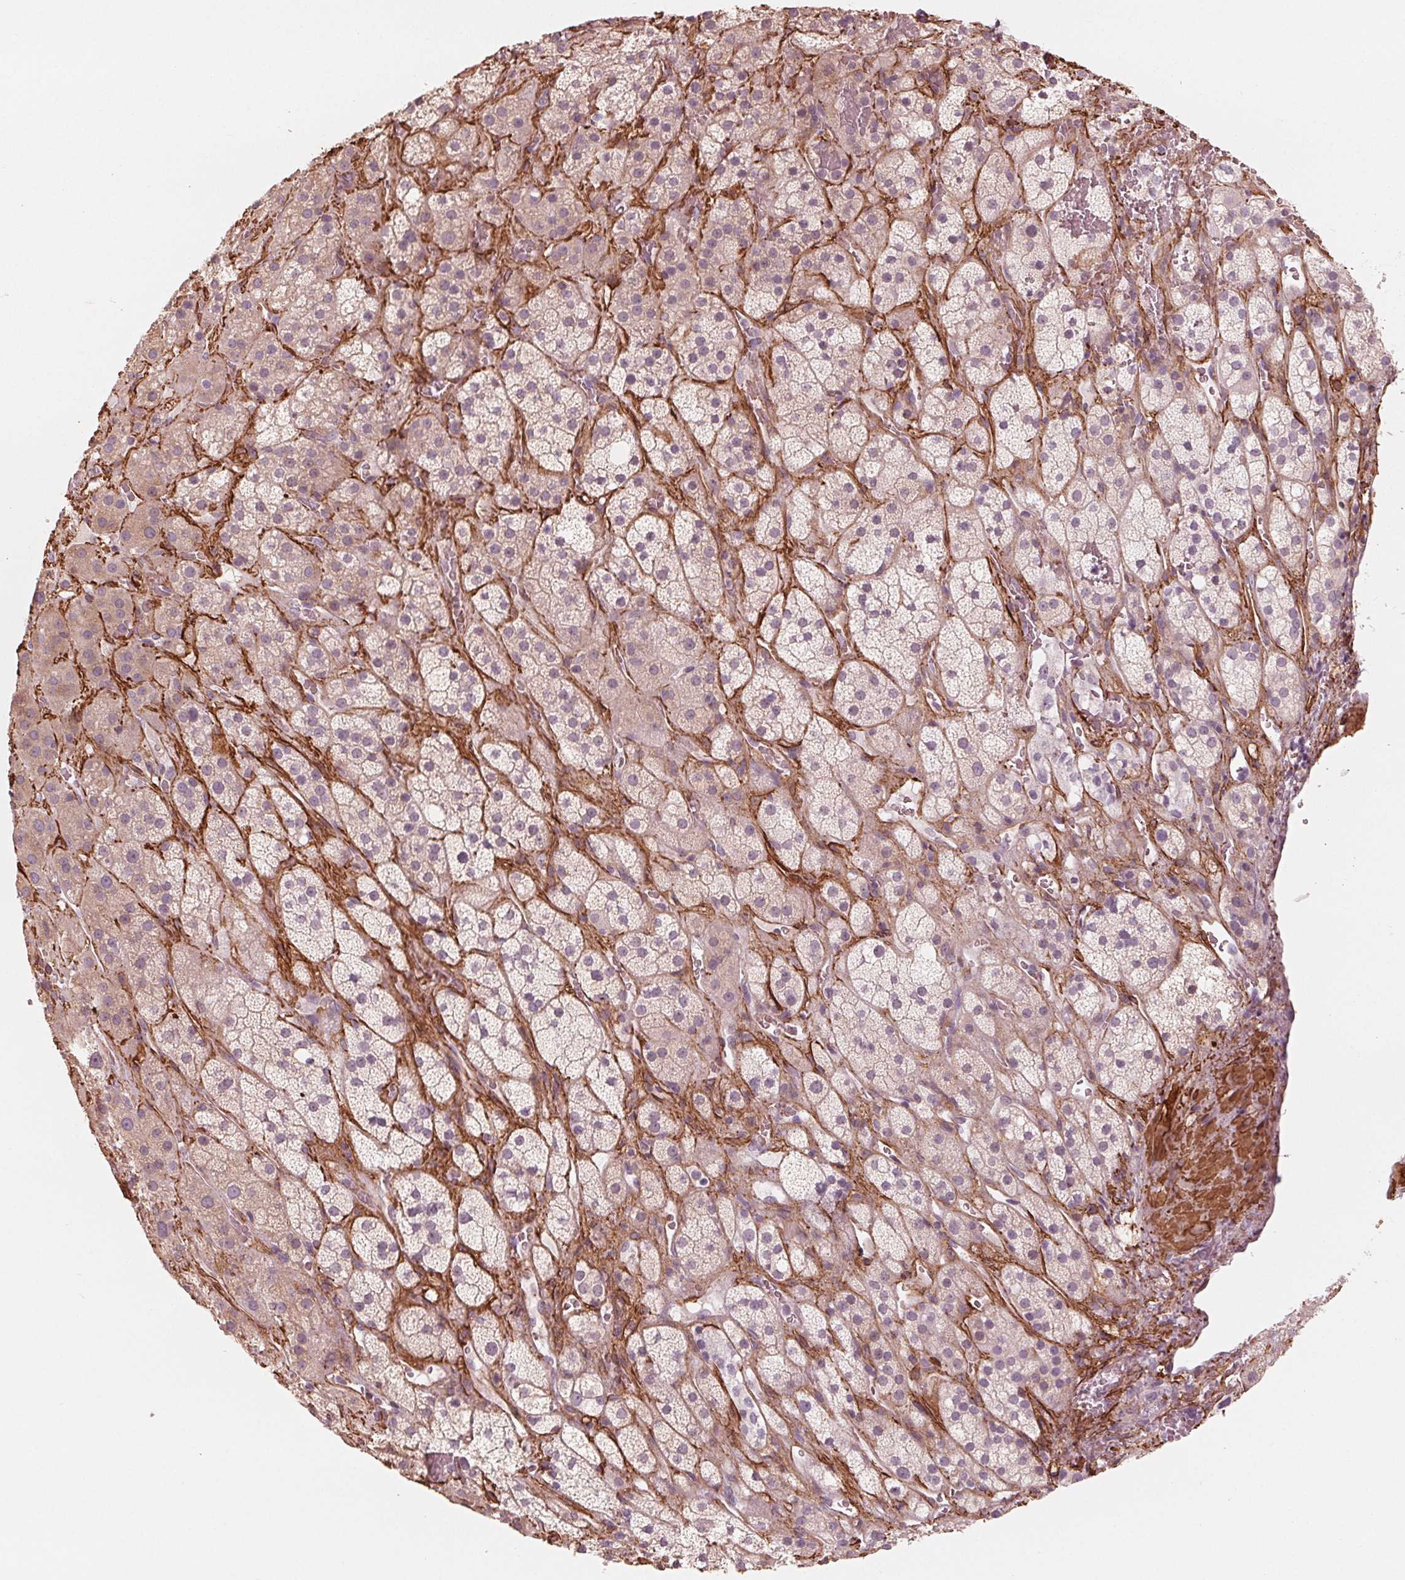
{"staining": {"intensity": "weak", "quantity": "<25%", "location": "cytoplasmic/membranous"}, "tissue": "adrenal gland", "cell_type": "Glandular cells", "image_type": "normal", "snomed": [{"axis": "morphology", "description": "Normal tissue, NOS"}, {"axis": "topography", "description": "Adrenal gland"}], "caption": "Protein analysis of normal adrenal gland exhibits no significant staining in glandular cells. (Stains: DAB (3,3'-diaminobenzidine) immunohistochemistry (IHC) with hematoxylin counter stain, Microscopy: brightfield microscopy at high magnification).", "gene": "MIER3", "patient": {"sex": "male", "age": 57}}